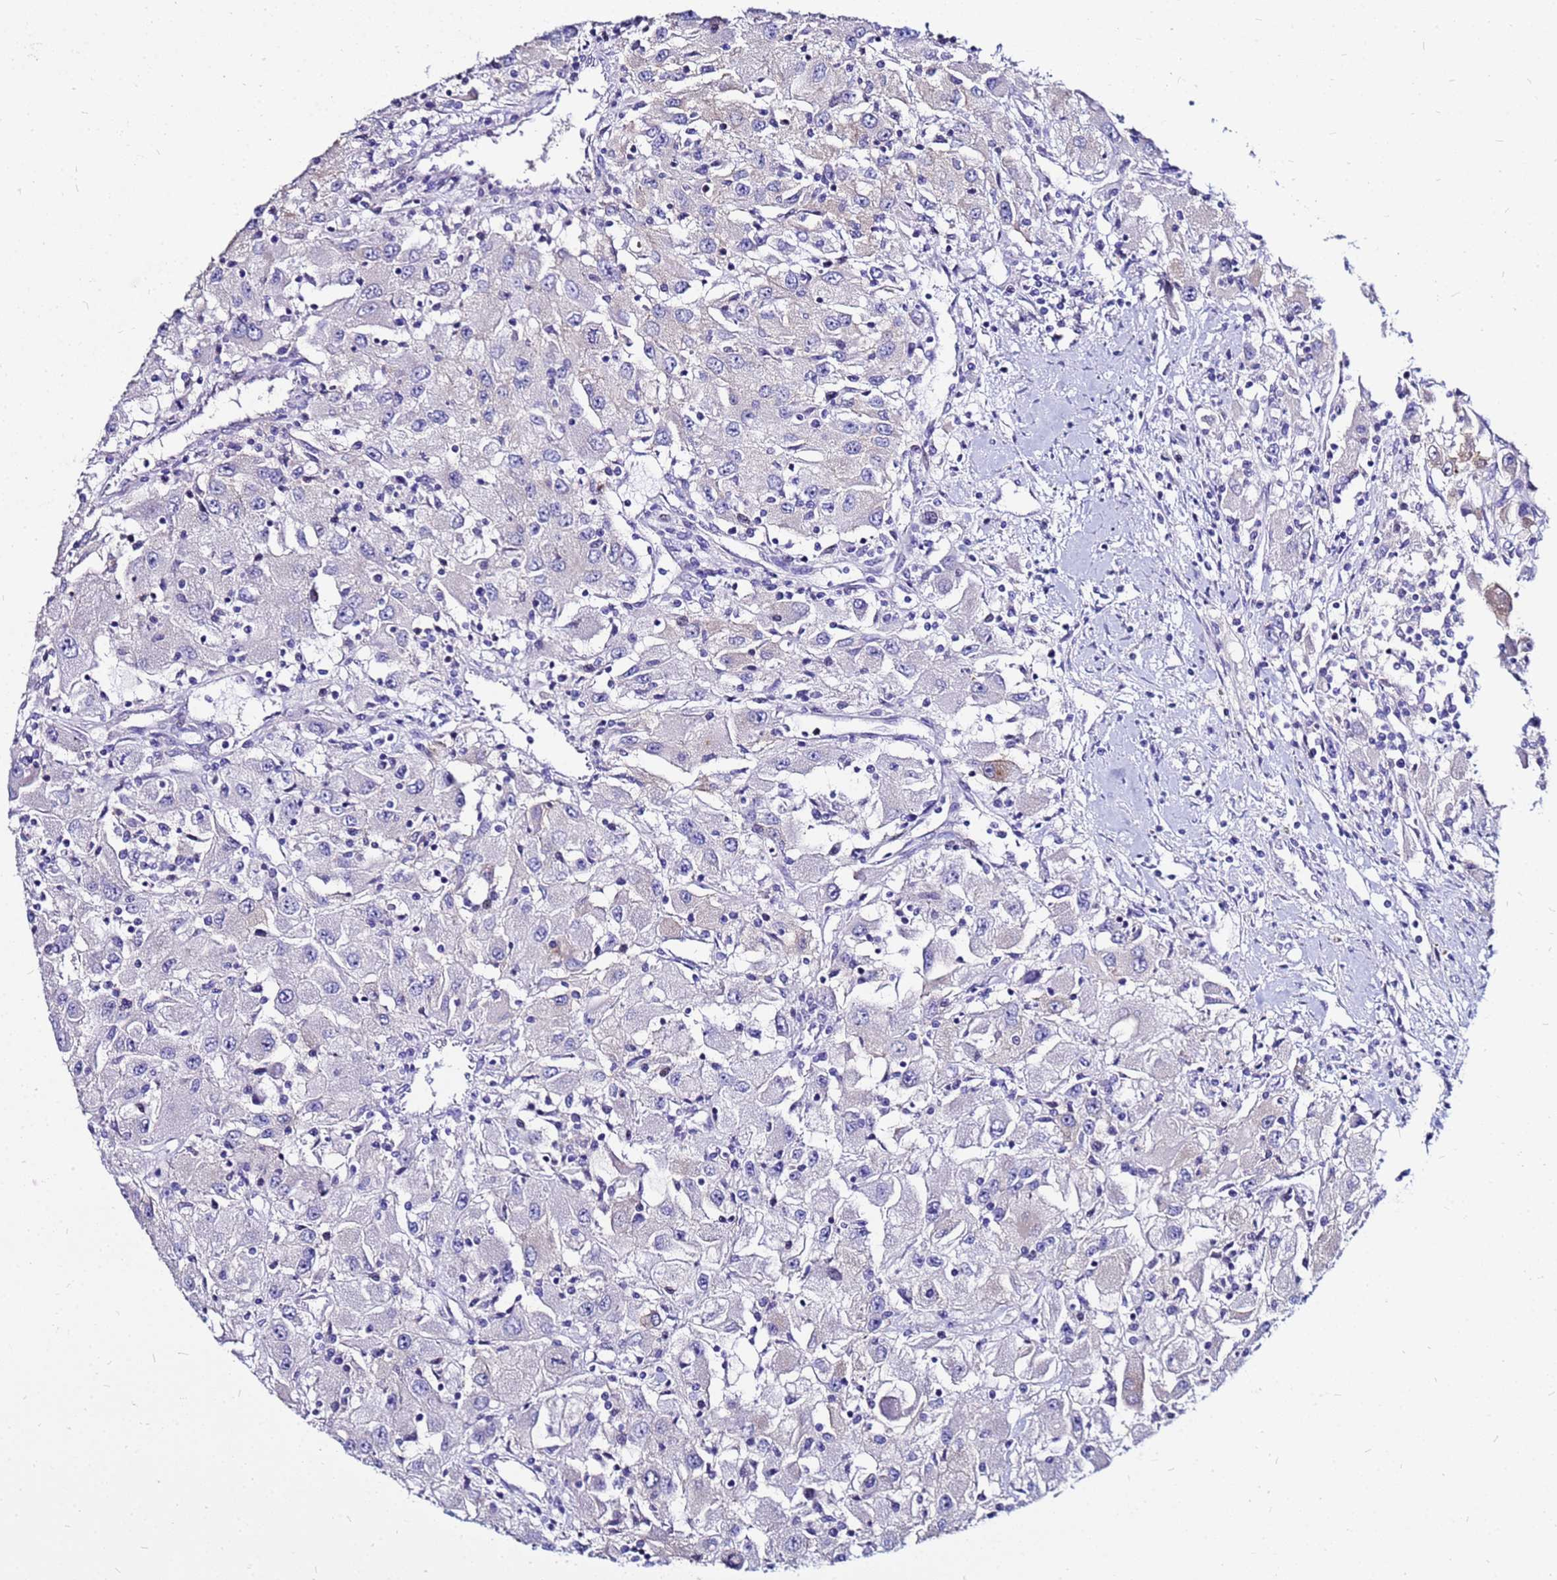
{"staining": {"intensity": "negative", "quantity": "none", "location": "none"}, "tissue": "renal cancer", "cell_type": "Tumor cells", "image_type": "cancer", "snomed": [{"axis": "morphology", "description": "Adenocarcinoma, NOS"}, {"axis": "topography", "description": "Kidney"}], "caption": "The image displays no significant positivity in tumor cells of renal cancer (adenocarcinoma). The staining is performed using DAB brown chromogen with nuclei counter-stained in using hematoxylin.", "gene": "ARHGEF5", "patient": {"sex": "female", "age": 67}}